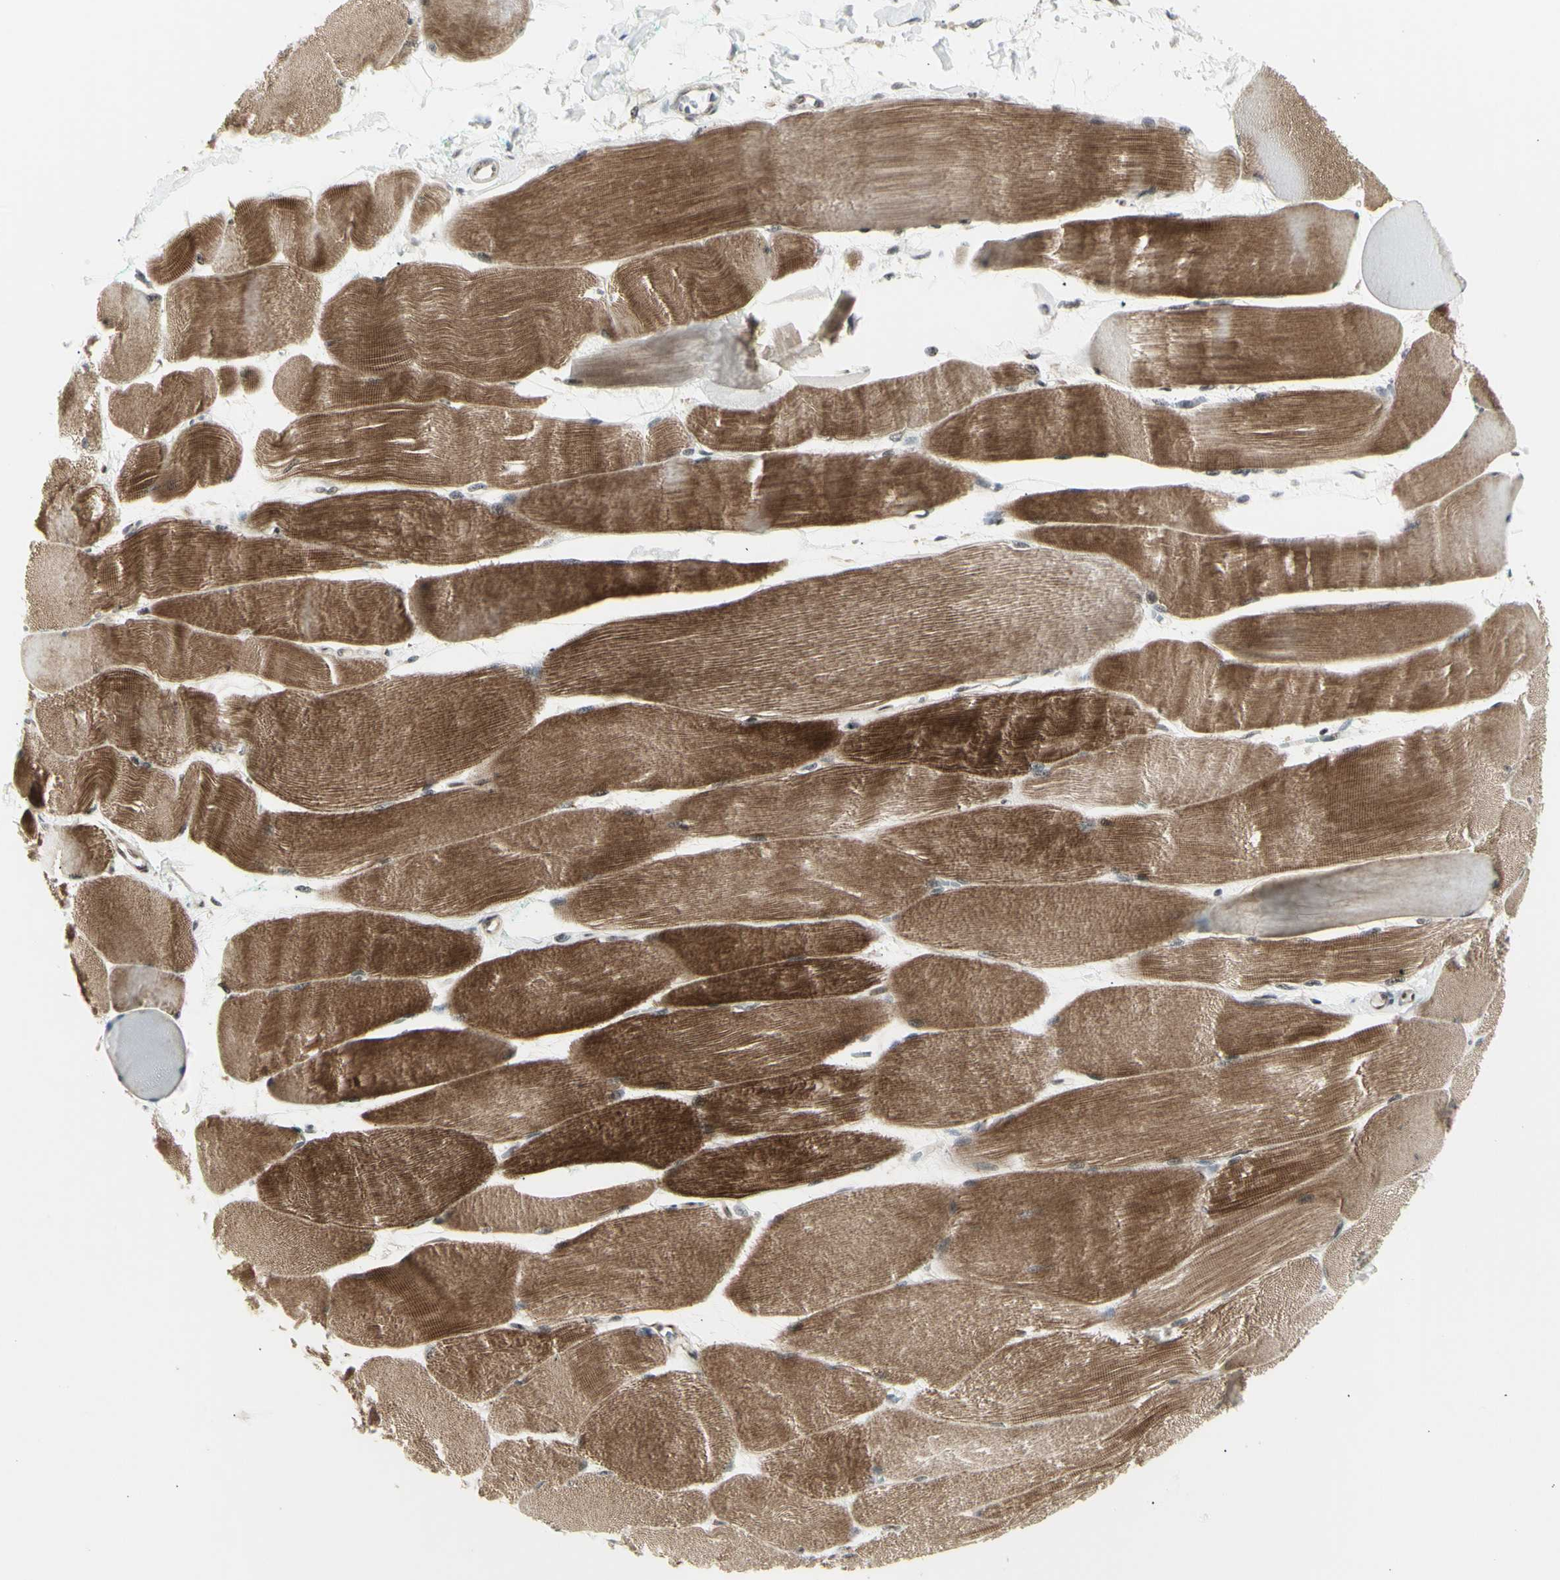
{"staining": {"intensity": "strong", "quantity": ">75%", "location": "cytoplasmic/membranous"}, "tissue": "skeletal muscle", "cell_type": "Myocytes", "image_type": "normal", "snomed": [{"axis": "morphology", "description": "Normal tissue, NOS"}, {"axis": "morphology", "description": "Squamous cell carcinoma, NOS"}, {"axis": "topography", "description": "Skeletal muscle"}], "caption": "Immunohistochemical staining of unremarkable human skeletal muscle reveals strong cytoplasmic/membranous protein positivity in approximately >75% of myocytes.", "gene": "DHRS7B", "patient": {"sex": "male", "age": 51}}